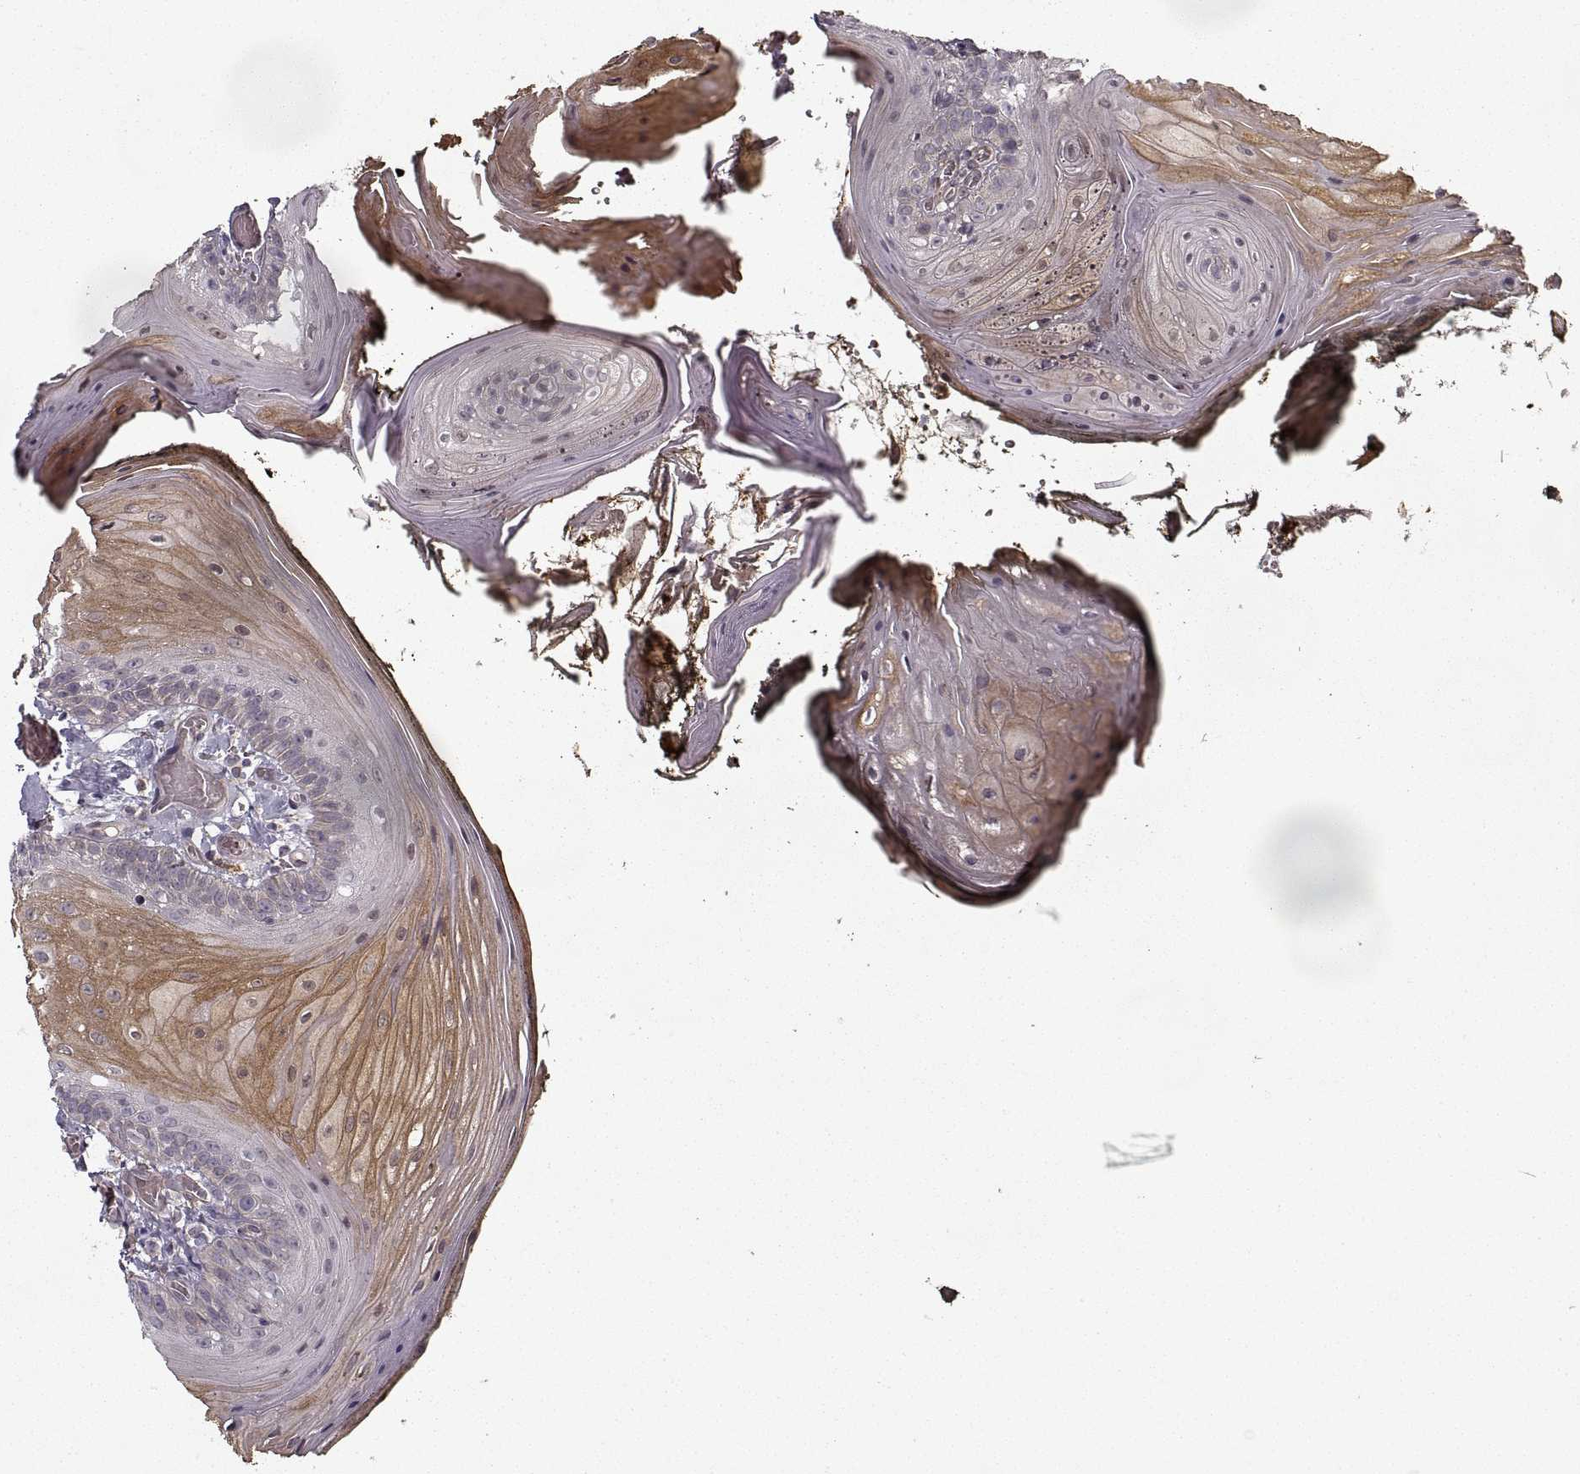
{"staining": {"intensity": "moderate", "quantity": ">75%", "location": "cytoplasmic/membranous"}, "tissue": "oral mucosa", "cell_type": "Squamous epithelial cells", "image_type": "normal", "snomed": [{"axis": "morphology", "description": "Normal tissue, NOS"}, {"axis": "topography", "description": "Oral tissue"}], "caption": "Protein analysis of normal oral mucosa demonstrates moderate cytoplasmic/membranous staining in about >75% of squamous epithelial cells. The protein of interest is stained brown, and the nuclei are stained in blue (DAB (3,3'-diaminobenzidine) IHC with brightfield microscopy, high magnification).", "gene": "LAMB2", "patient": {"sex": "male", "age": 9}}